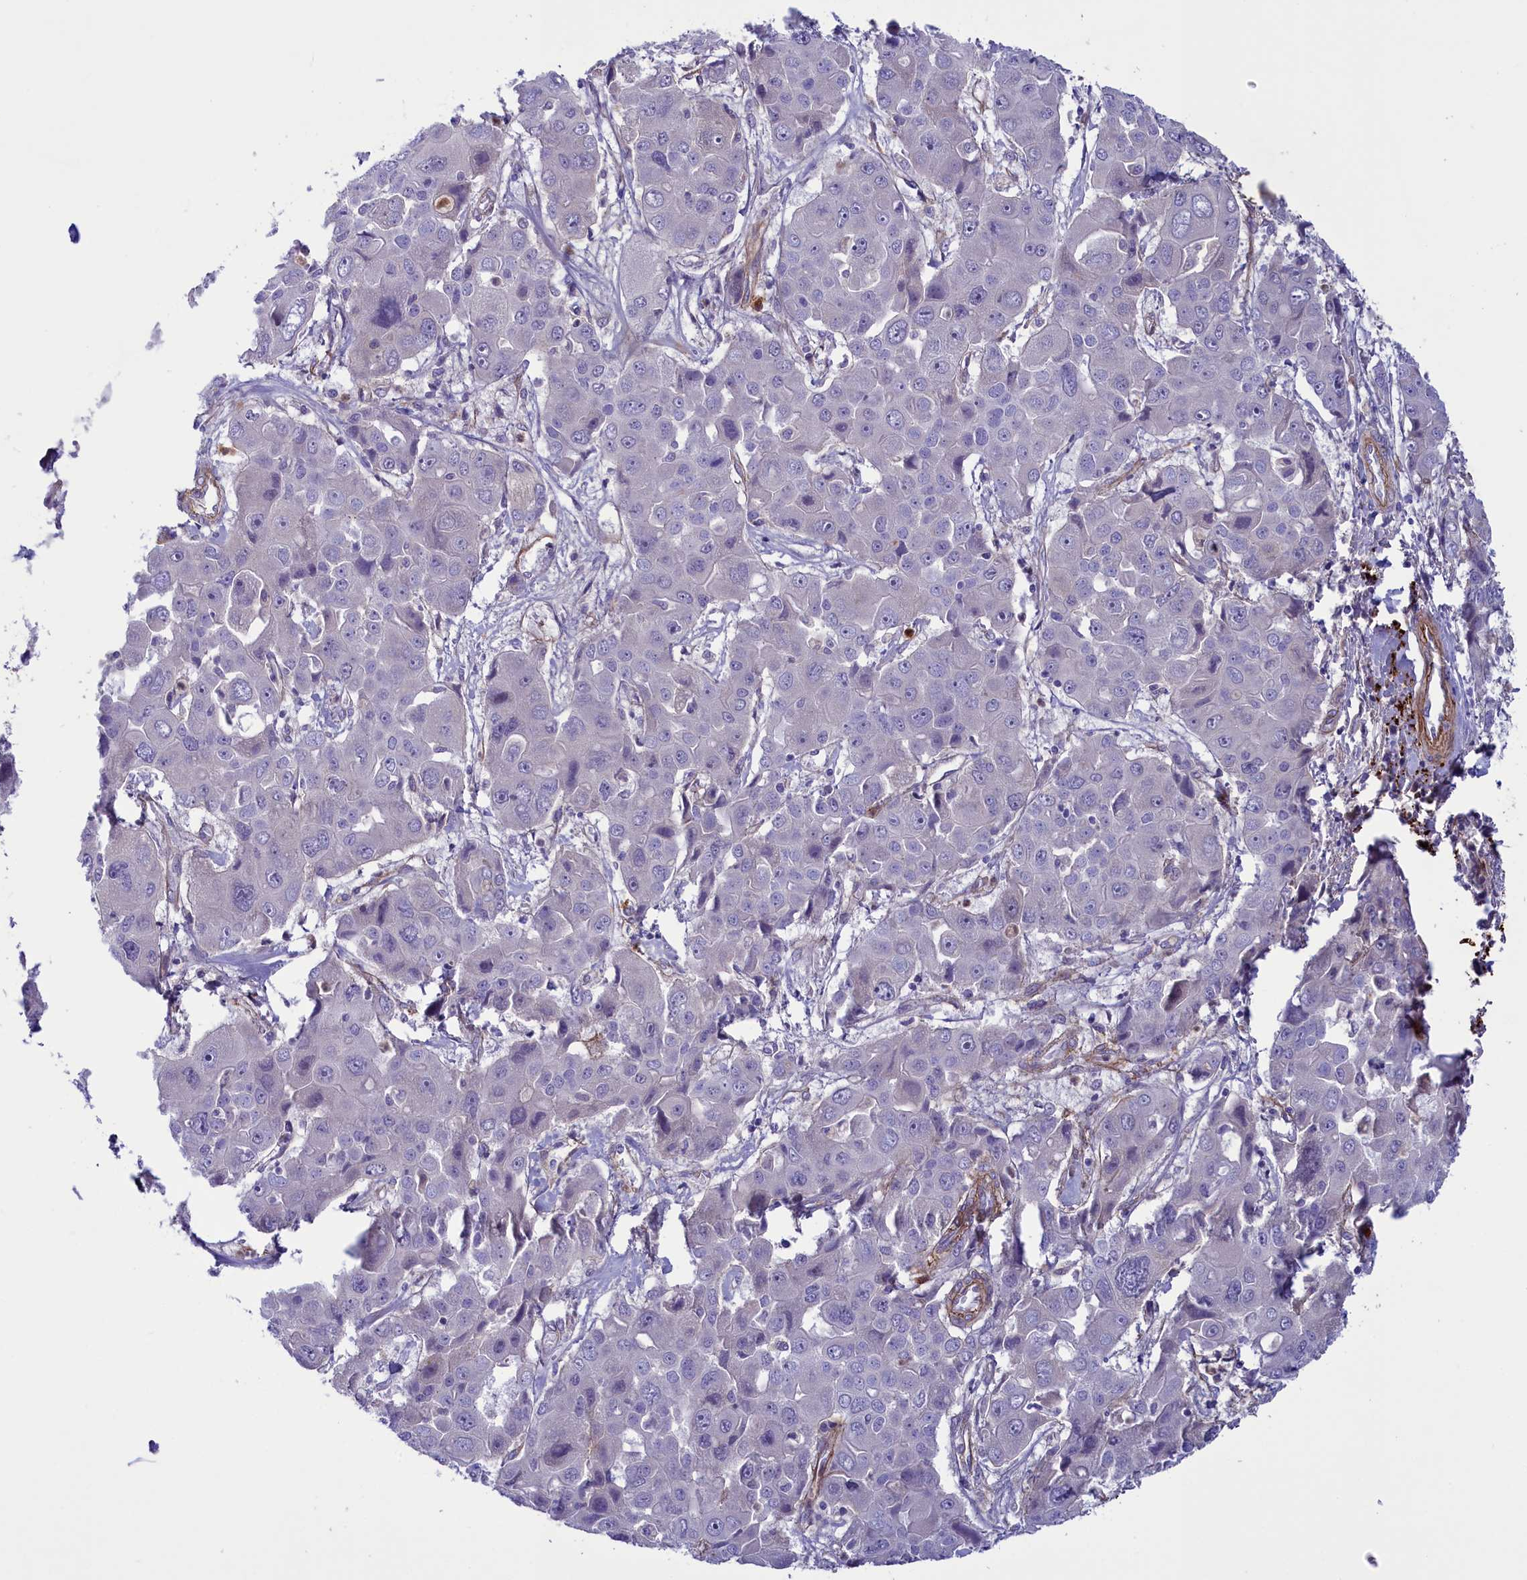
{"staining": {"intensity": "negative", "quantity": "none", "location": "none"}, "tissue": "liver cancer", "cell_type": "Tumor cells", "image_type": "cancer", "snomed": [{"axis": "morphology", "description": "Cholangiocarcinoma"}, {"axis": "topography", "description": "Liver"}], "caption": "There is no significant positivity in tumor cells of cholangiocarcinoma (liver).", "gene": "LOXL1", "patient": {"sex": "male", "age": 67}}